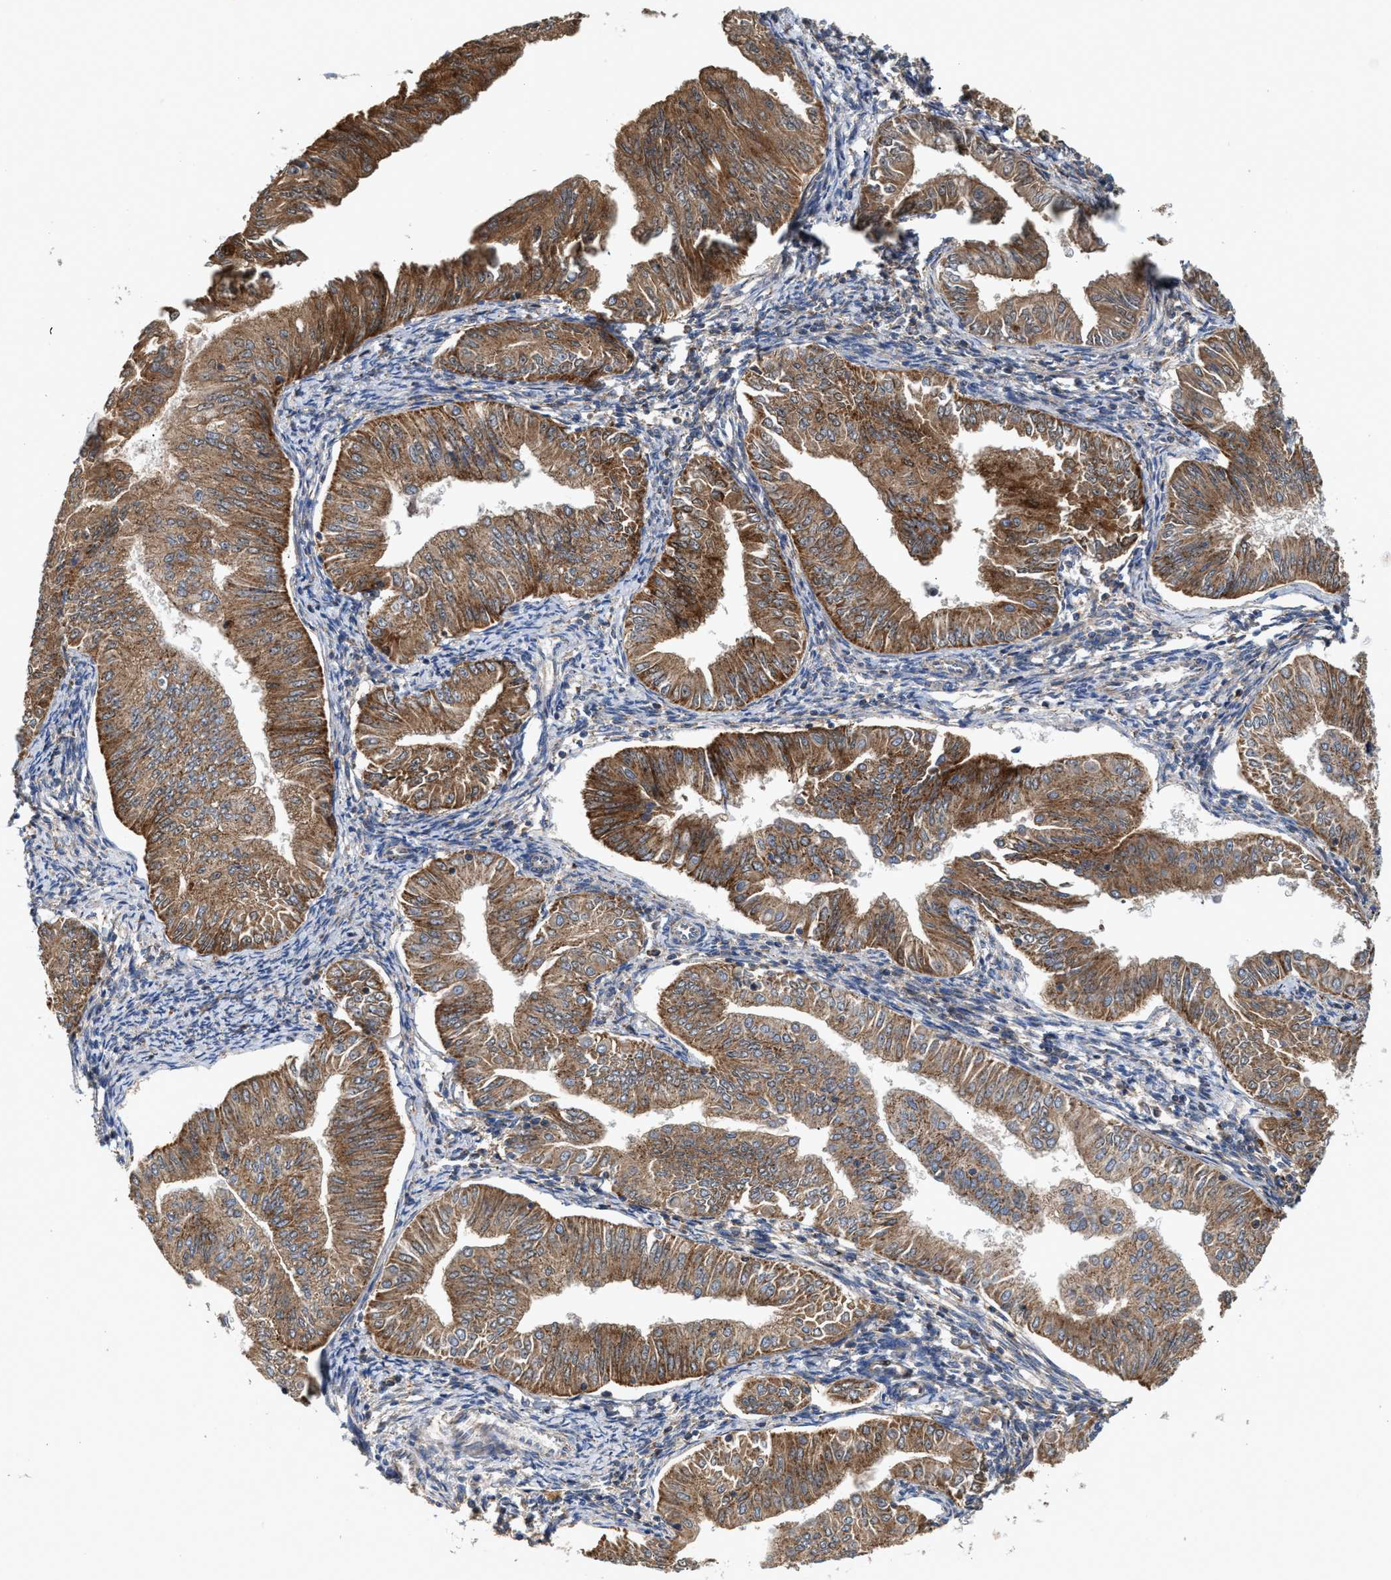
{"staining": {"intensity": "moderate", "quantity": ">75%", "location": "cytoplasmic/membranous"}, "tissue": "endometrial cancer", "cell_type": "Tumor cells", "image_type": "cancer", "snomed": [{"axis": "morphology", "description": "Normal tissue, NOS"}, {"axis": "morphology", "description": "Adenocarcinoma, NOS"}, {"axis": "topography", "description": "Endometrium"}], "caption": "Immunohistochemical staining of endometrial cancer exhibits medium levels of moderate cytoplasmic/membranous protein positivity in about >75% of tumor cells.", "gene": "MECR", "patient": {"sex": "female", "age": 53}}